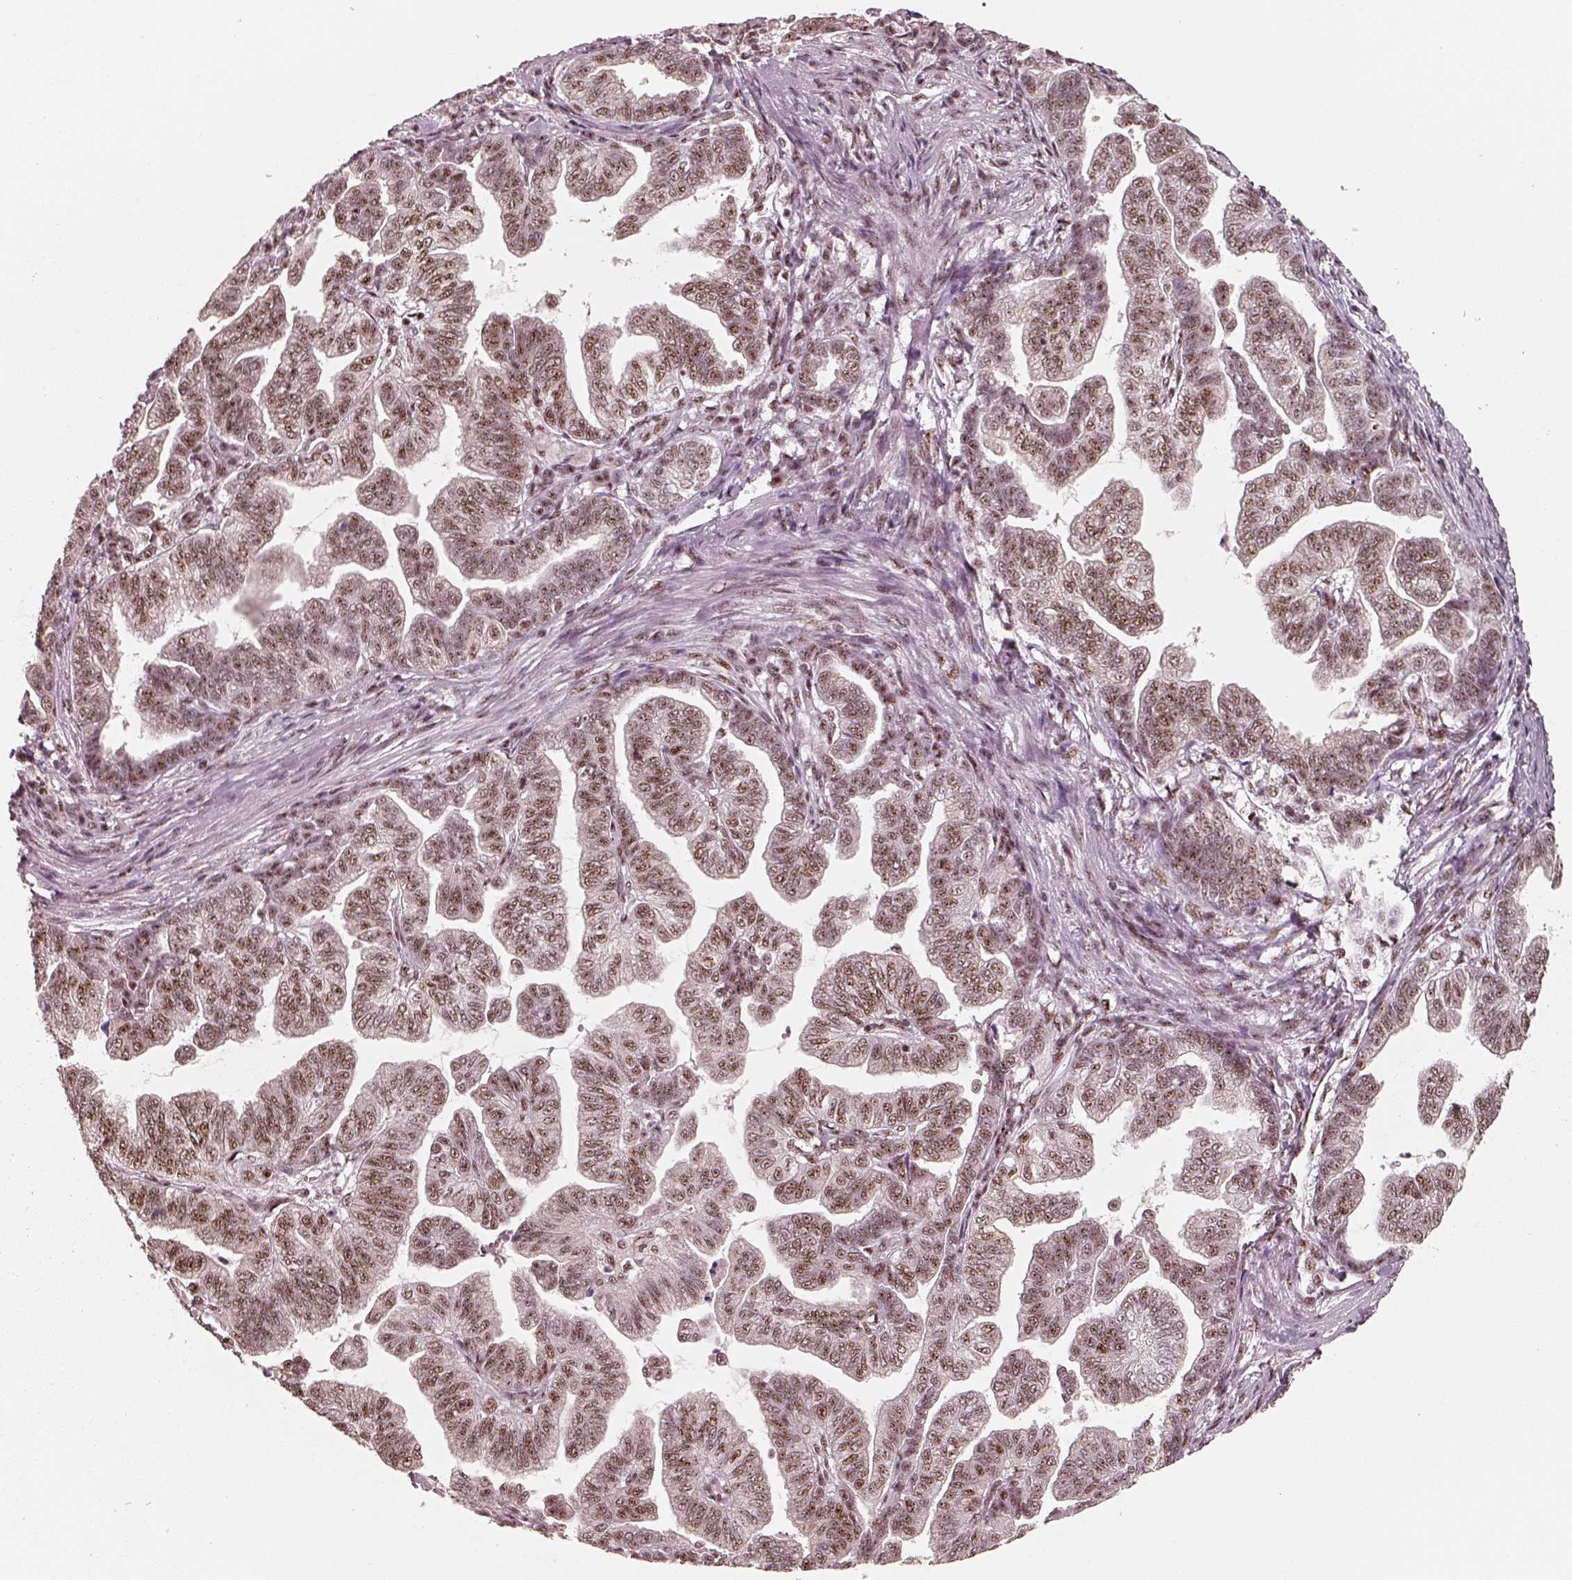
{"staining": {"intensity": "moderate", "quantity": ">75%", "location": "nuclear"}, "tissue": "stomach cancer", "cell_type": "Tumor cells", "image_type": "cancer", "snomed": [{"axis": "morphology", "description": "Adenocarcinoma, NOS"}, {"axis": "topography", "description": "Stomach"}], "caption": "DAB (3,3'-diaminobenzidine) immunohistochemical staining of human stomach adenocarcinoma demonstrates moderate nuclear protein expression in about >75% of tumor cells.", "gene": "ATXN7L3", "patient": {"sex": "male", "age": 83}}